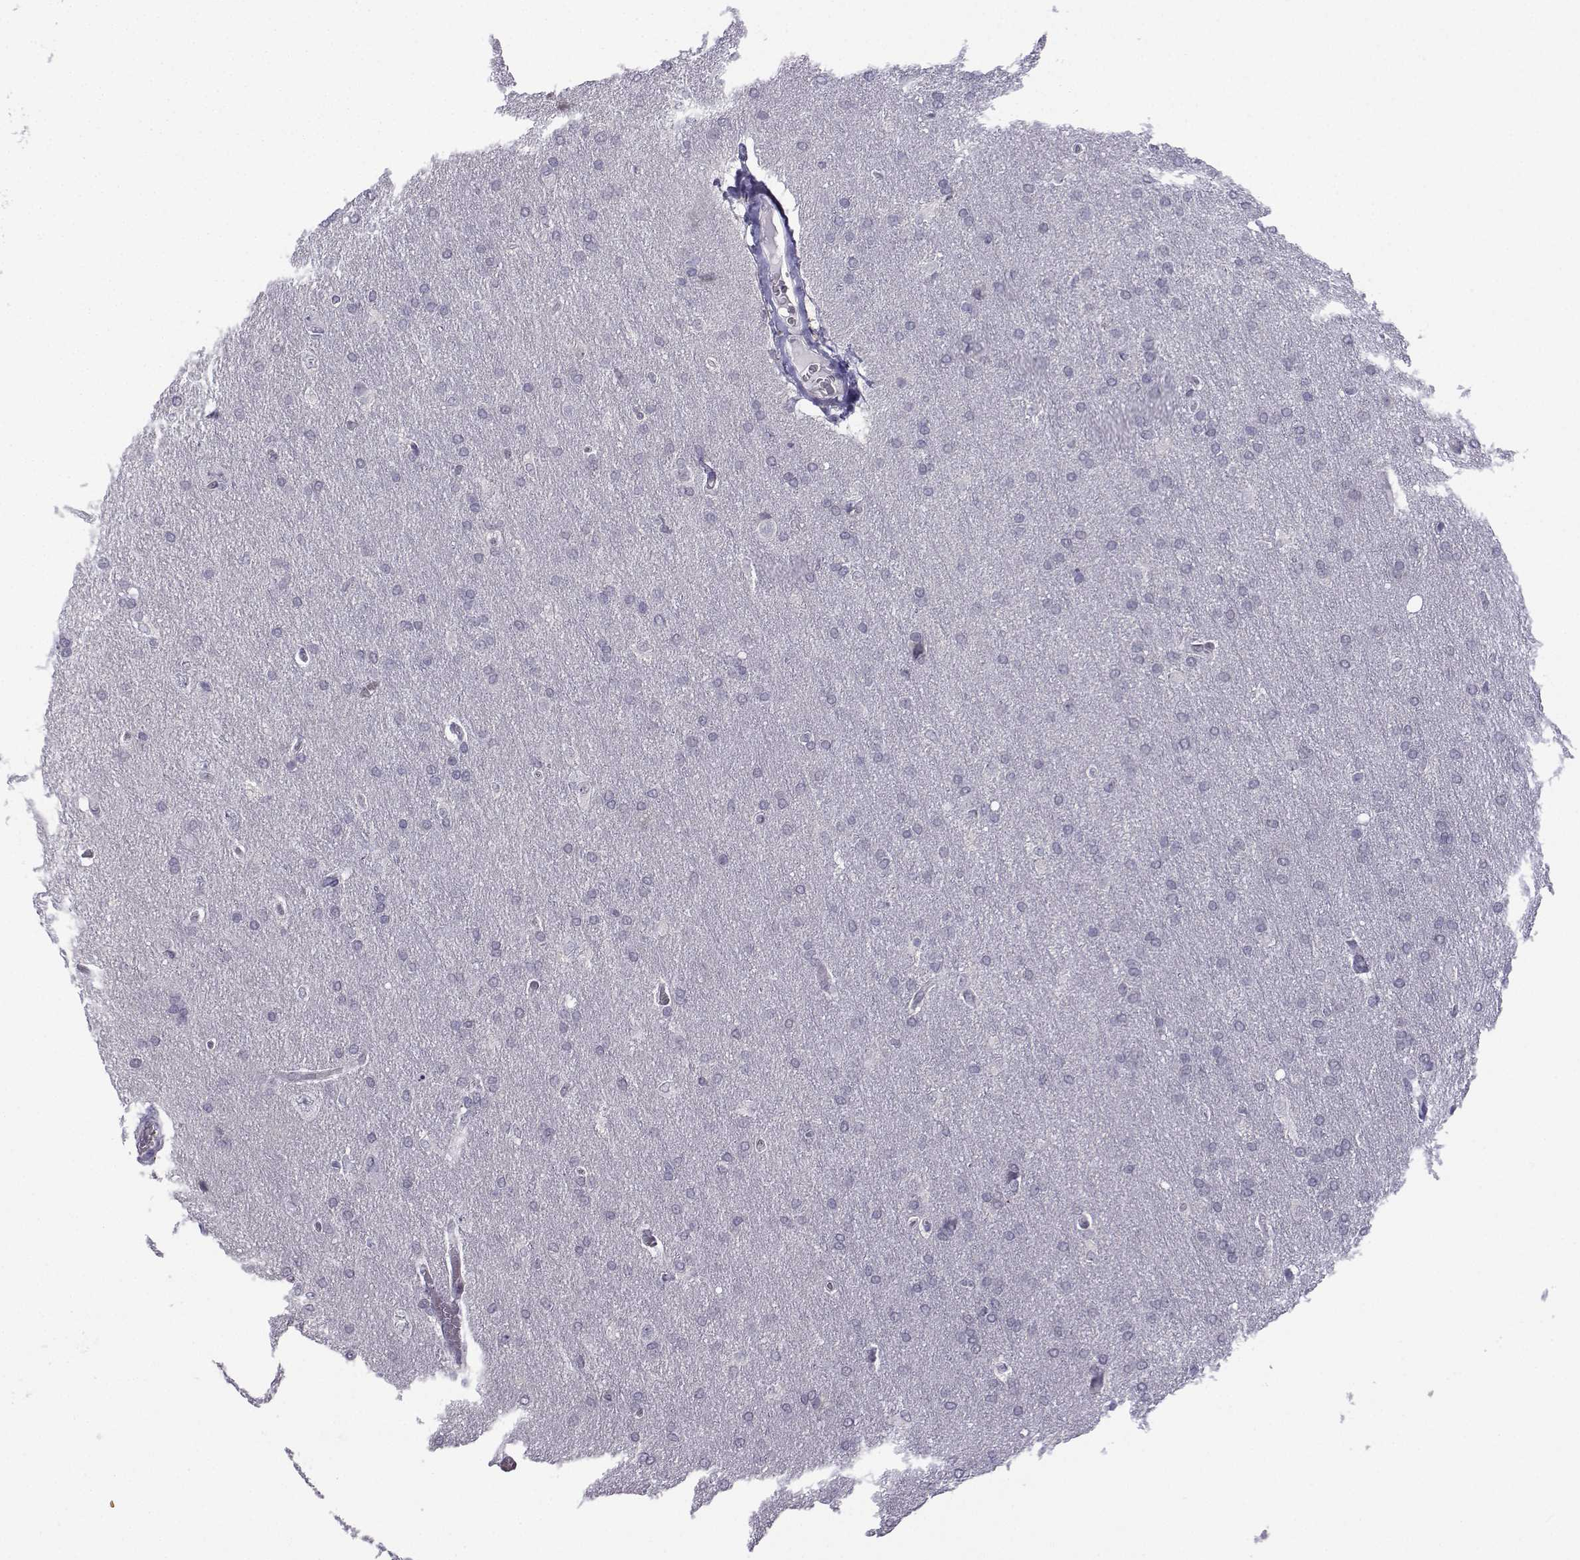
{"staining": {"intensity": "negative", "quantity": "none", "location": "none"}, "tissue": "glioma", "cell_type": "Tumor cells", "image_type": "cancer", "snomed": [{"axis": "morphology", "description": "Glioma, malignant, Low grade"}, {"axis": "topography", "description": "Brain"}], "caption": "Low-grade glioma (malignant) was stained to show a protein in brown. There is no significant positivity in tumor cells. (DAB (3,3'-diaminobenzidine) immunohistochemistry with hematoxylin counter stain).", "gene": "INCENP", "patient": {"sex": "female", "age": 32}}